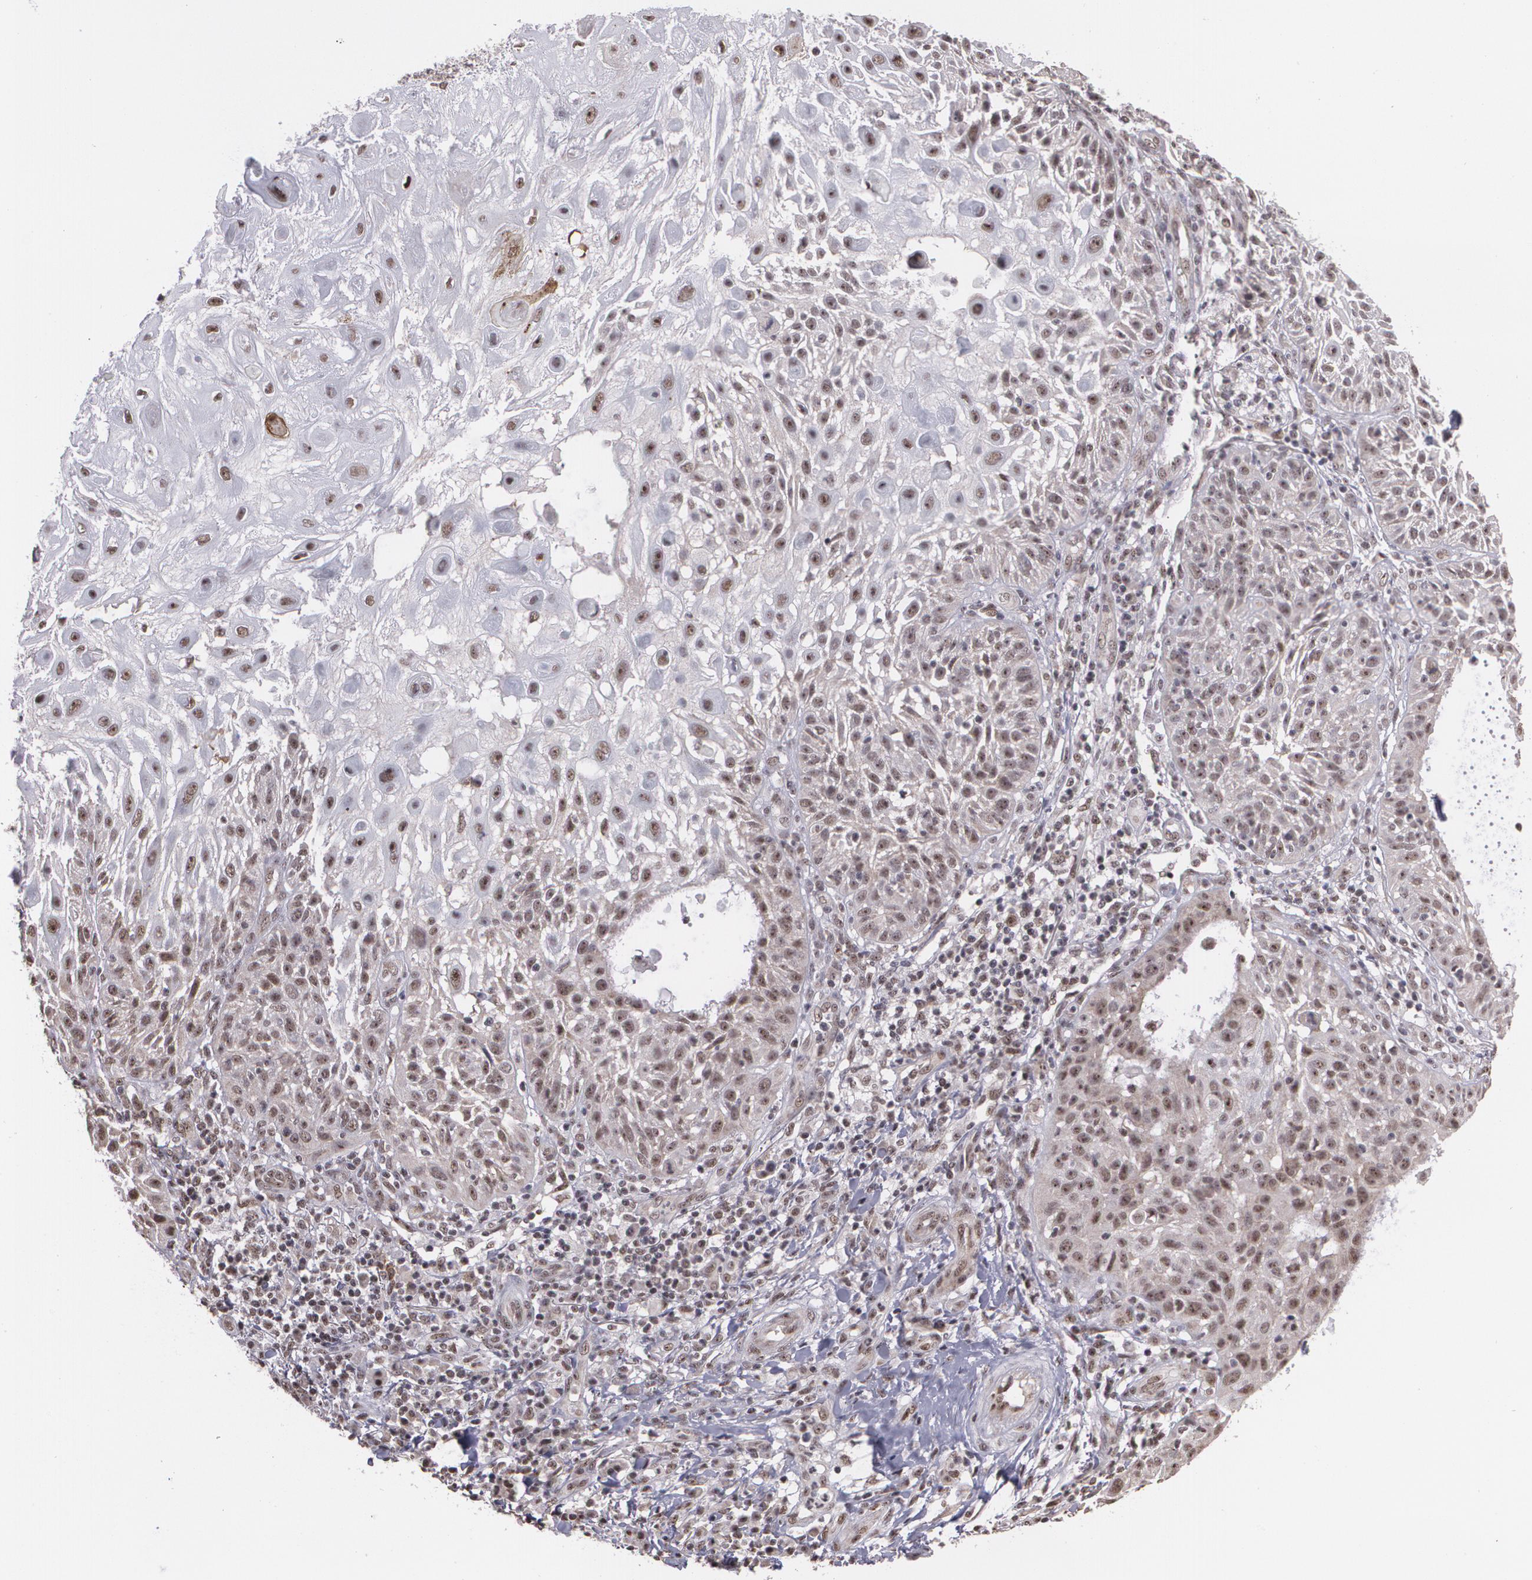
{"staining": {"intensity": "strong", "quantity": ">75%", "location": "nuclear"}, "tissue": "skin cancer", "cell_type": "Tumor cells", "image_type": "cancer", "snomed": [{"axis": "morphology", "description": "Squamous cell carcinoma, NOS"}, {"axis": "topography", "description": "Skin"}], "caption": "Immunohistochemistry (IHC) (DAB (3,3'-diaminobenzidine)) staining of human skin squamous cell carcinoma displays strong nuclear protein positivity in about >75% of tumor cells.", "gene": "C6orf15", "patient": {"sex": "female", "age": 89}}